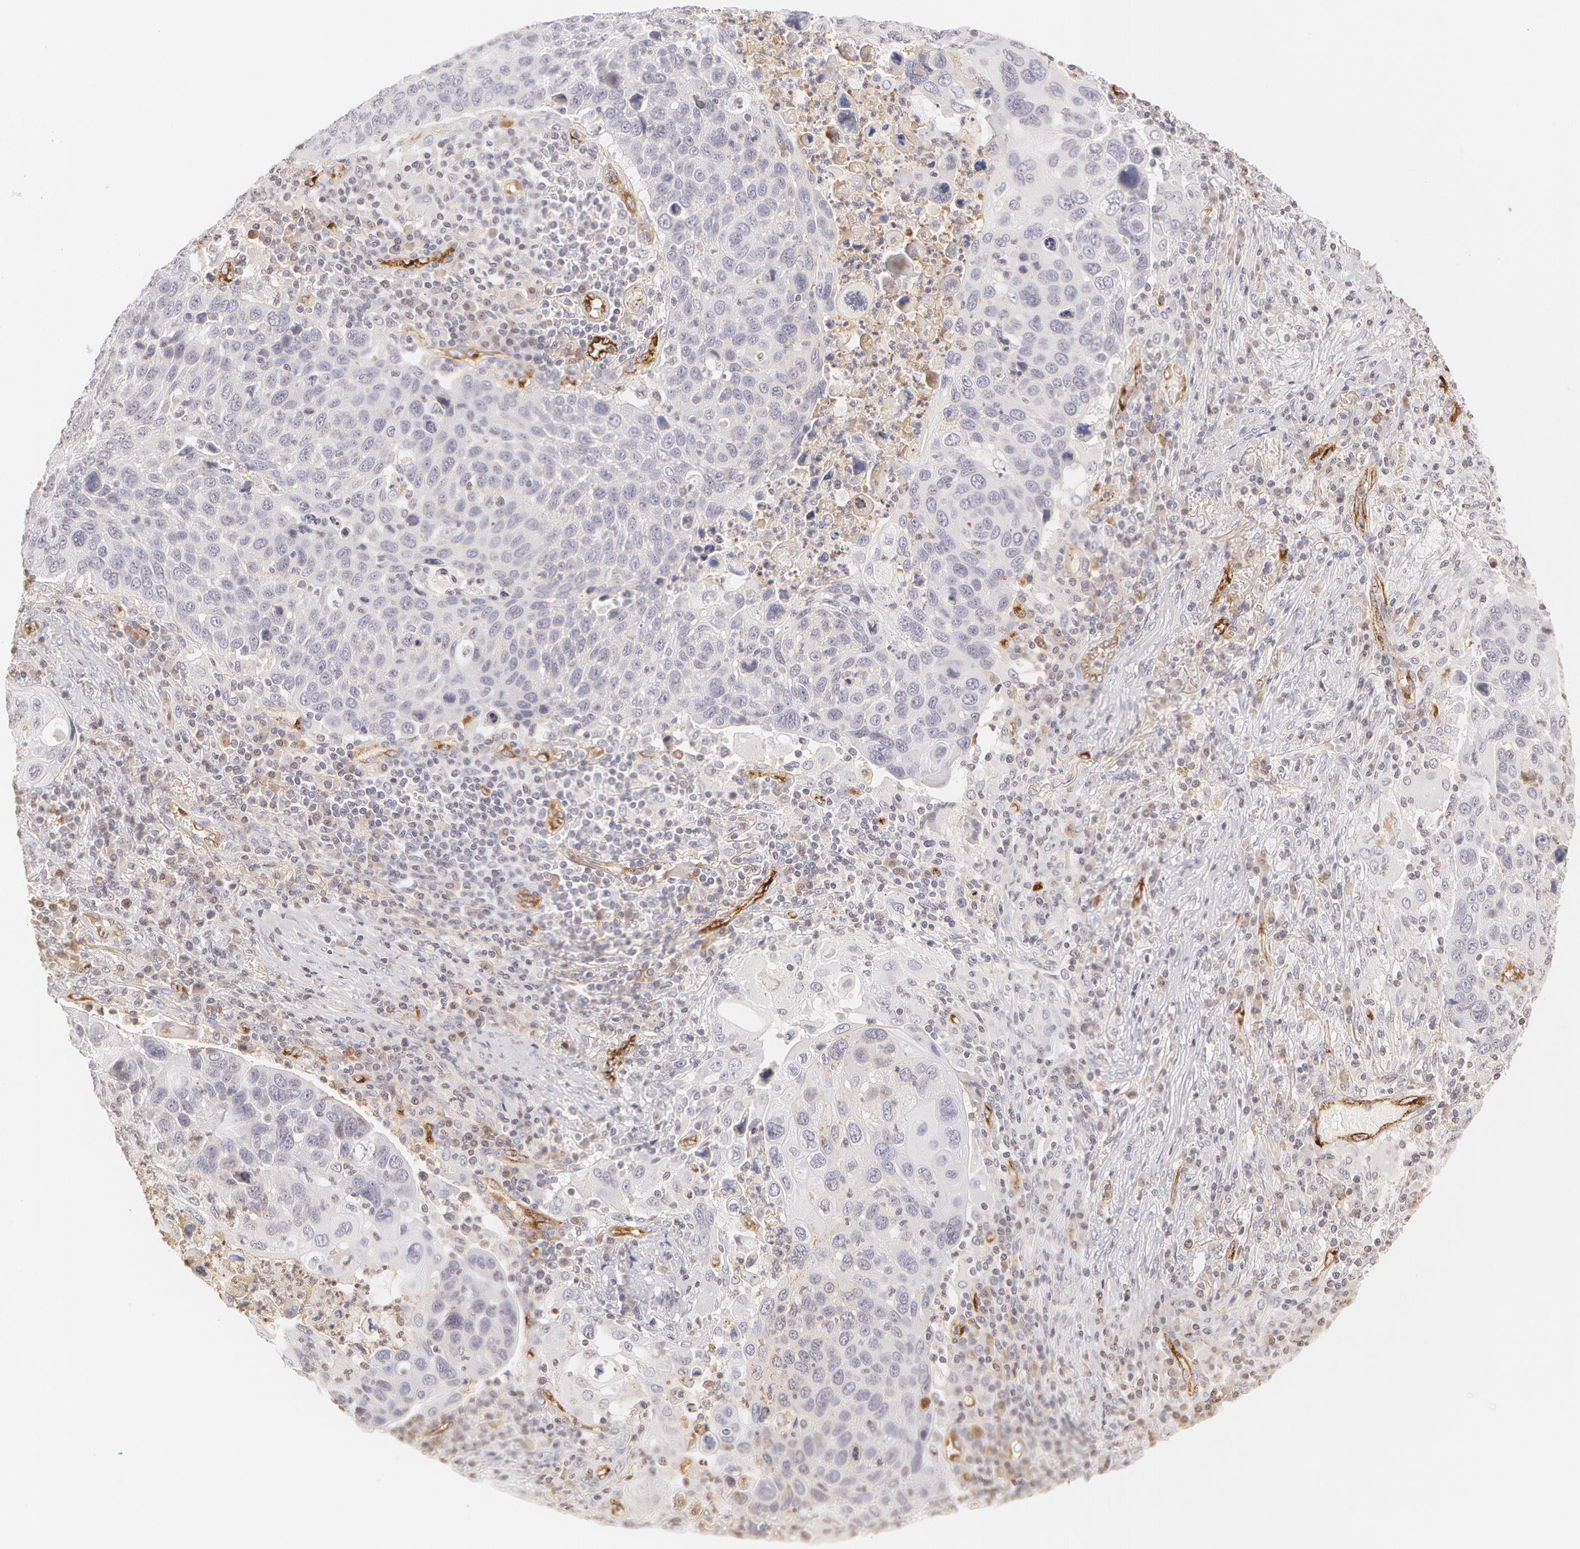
{"staining": {"intensity": "negative", "quantity": "none", "location": "none"}, "tissue": "lung cancer", "cell_type": "Tumor cells", "image_type": "cancer", "snomed": [{"axis": "morphology", "description": "Squamous cell carcinoma, NOS"}, {"axis": "topography", "description": "Lung"}], "caption": "The photomicrograph demonstrates no staining of tumor cells in lung cancer (squamous cell carcinoma).", "gene": "VWF", "patient": {"sex": "male", "age": 68}}